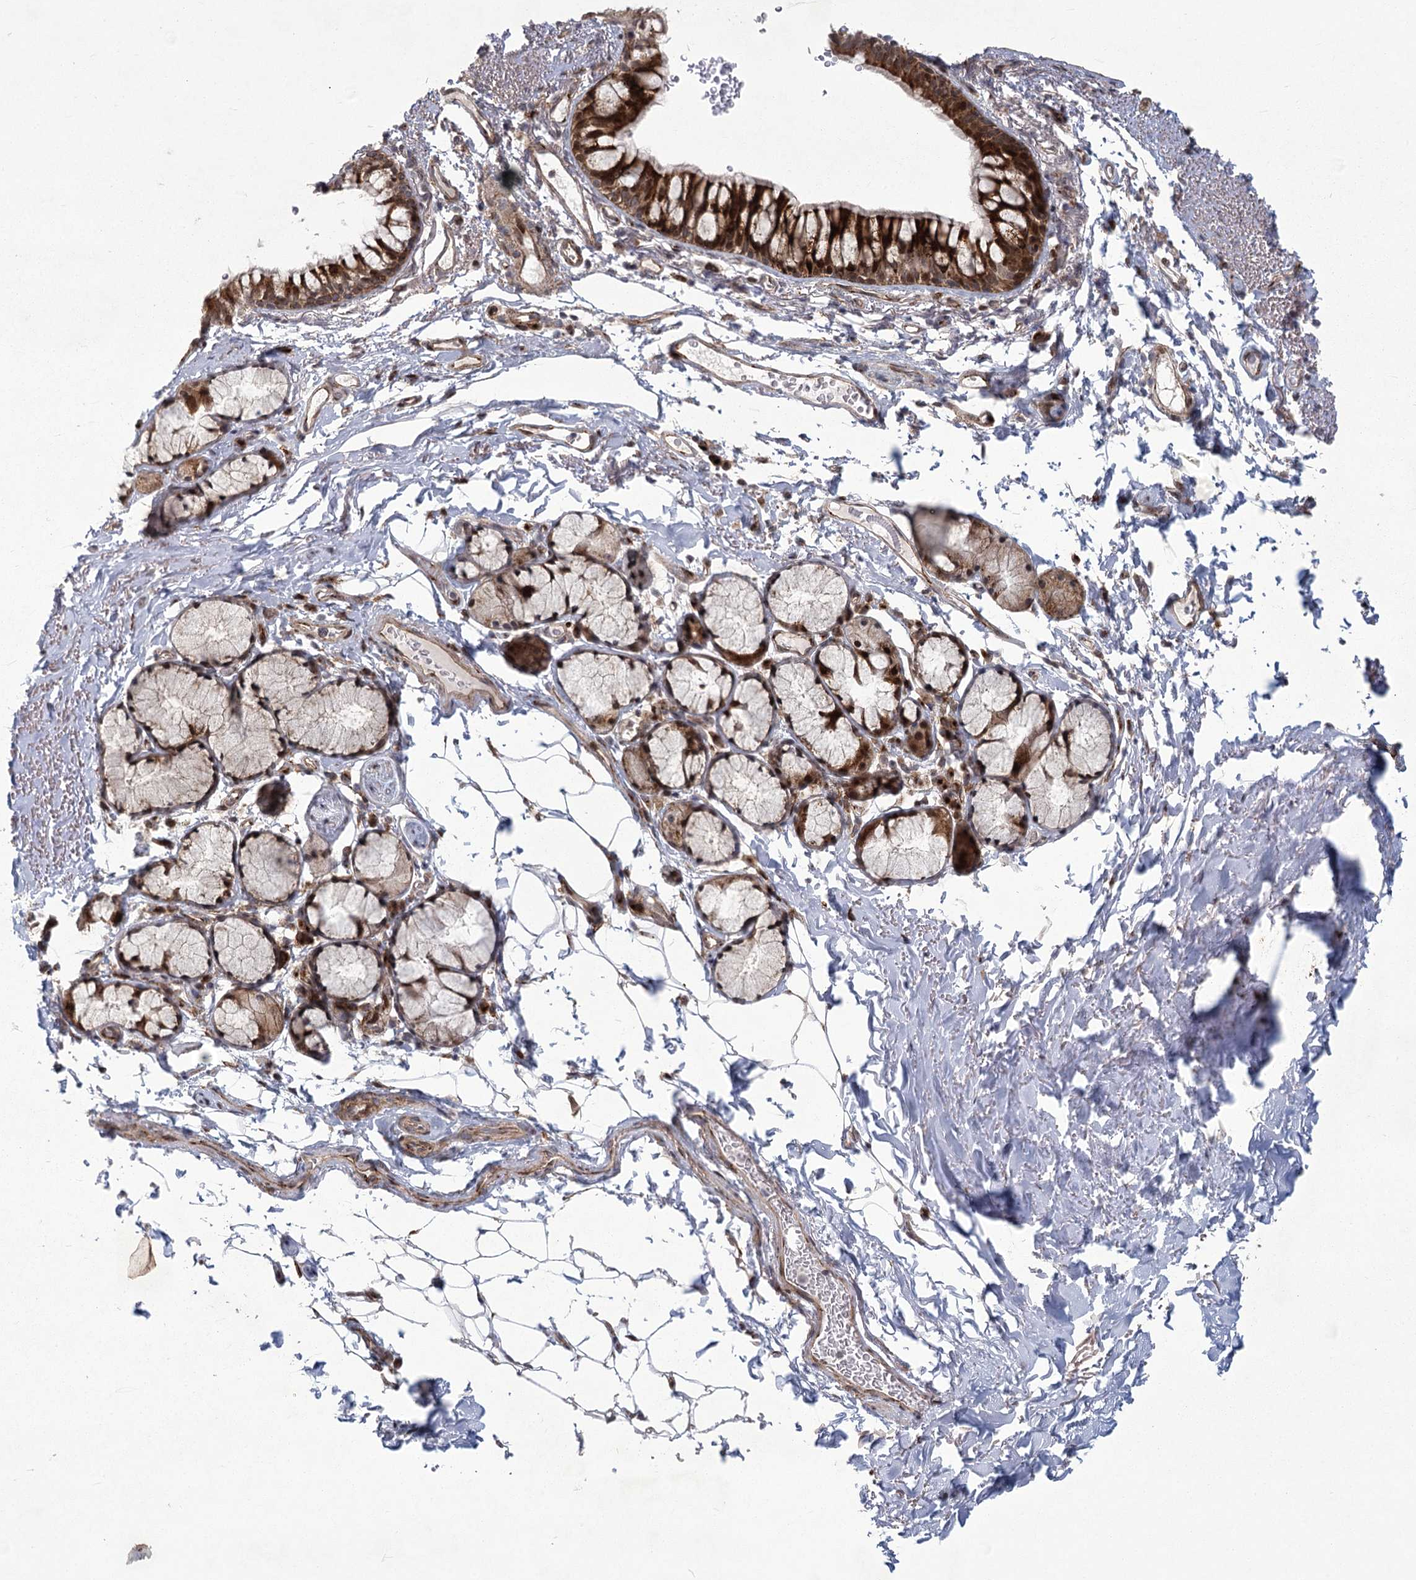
{"staining": {"intensity": "strong", "quantity": ">75%", "location": "cytoplasmic/membranous,nuclear"}, "tissue": "bronchus", "cell_type": "Respiratory epithelial cells", "image_type": "normal", "snomed": [{"axis": "morphology", "description": "Normal tissue, NOS"}, {"axis": "topography", "description": "Cartilage tissue"}, {"axis": "topography", "description": "Bronchus"}], "caption": "Immunohistochemical staining of benign bronchus exhibits high levels of strong cytoplasmic/membranous,nuclear staining in about >75% of respiratory epithelial cells. (IHC, brightfield microscopy, high magnification).", "gene": "PARM1", "patient": {"sex": "female", "age": 73}}